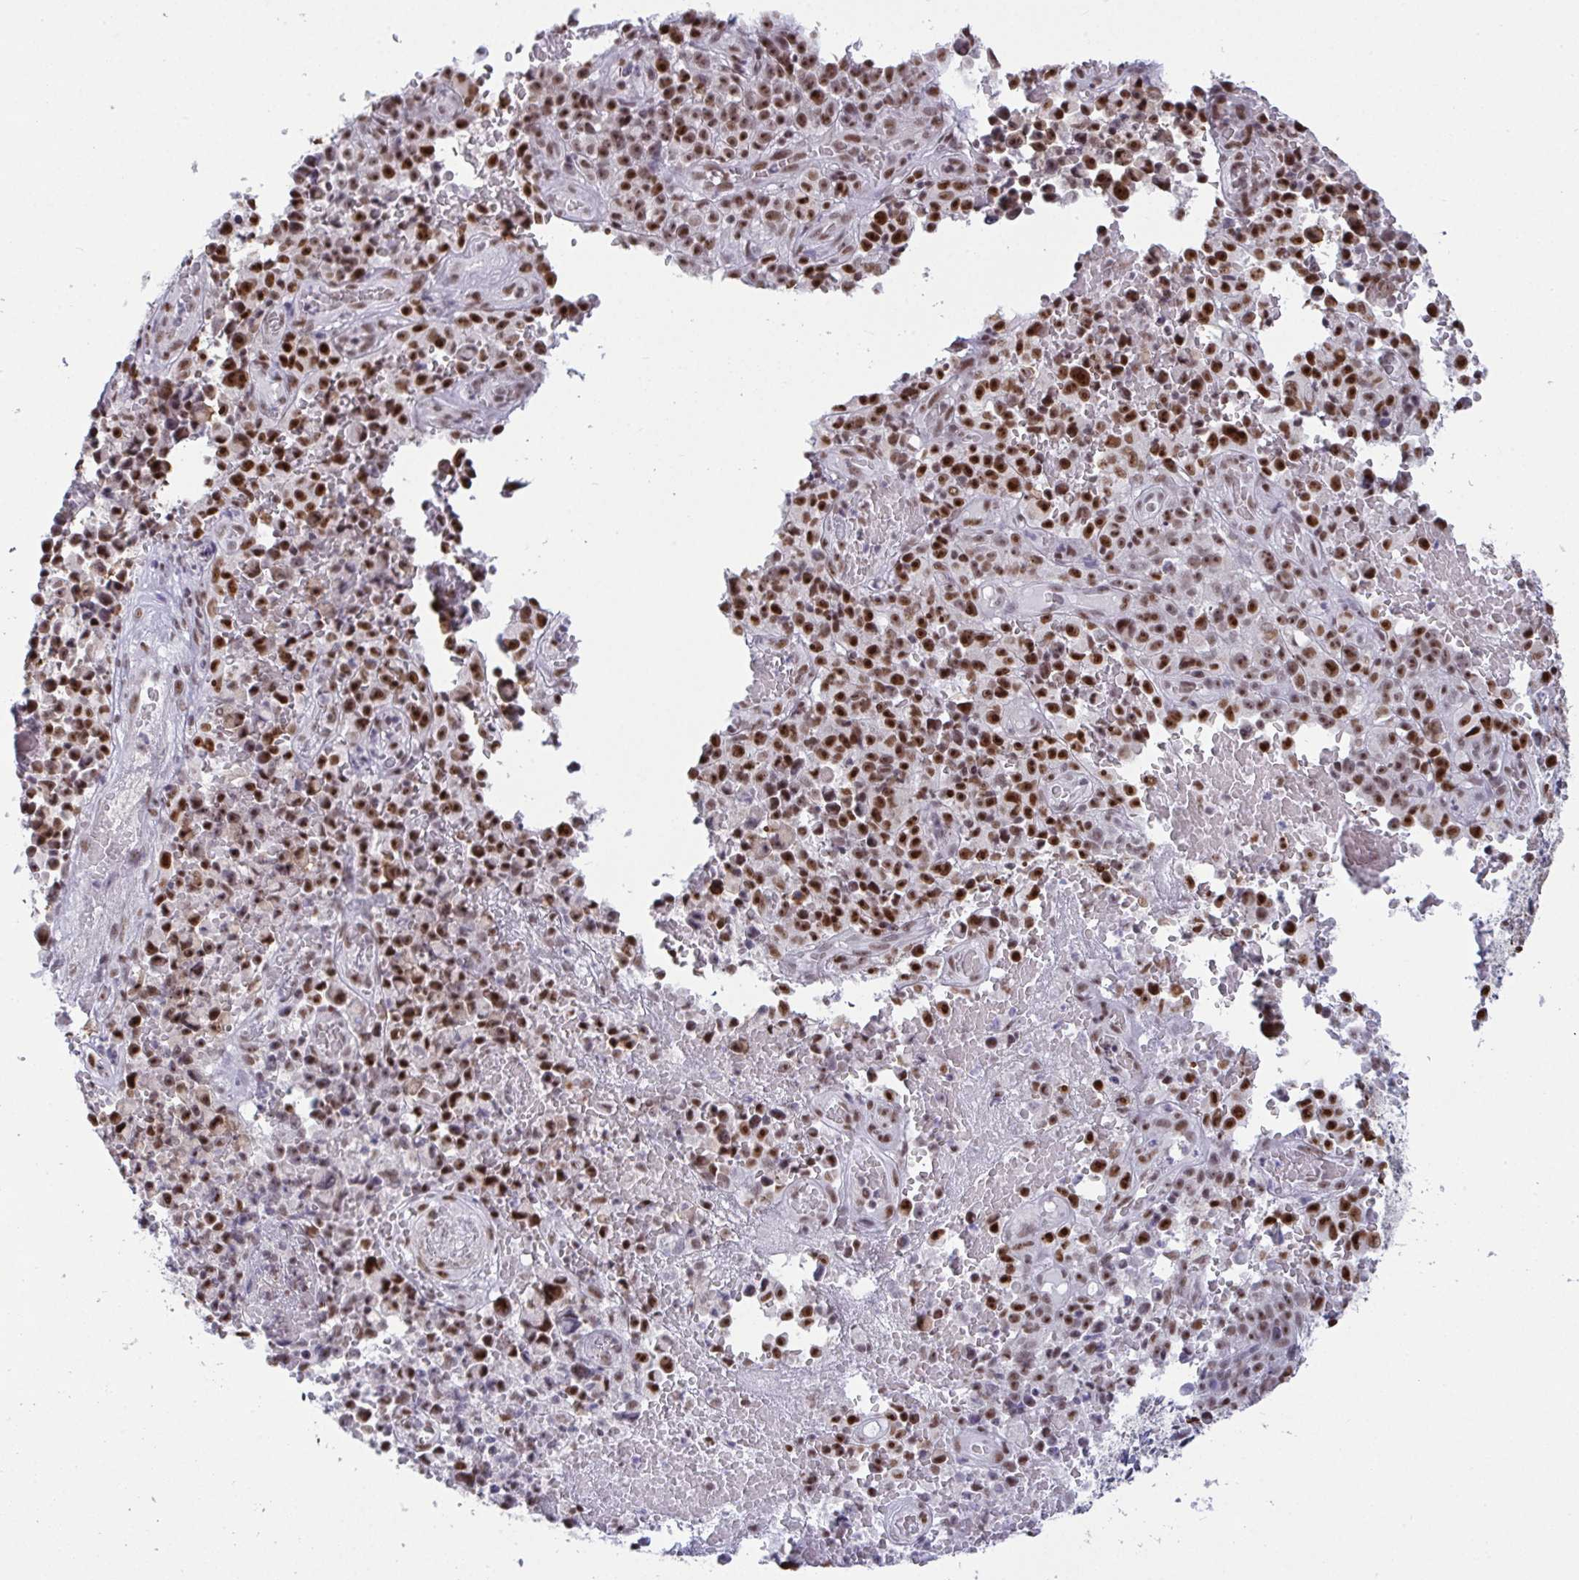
{"staining": {"intensity": "strong", "quantity": ">75%", "location": "nuclear"}, "tissue": "melanoma", "cell_type": "Tumor cells", "image_type": "cancer", "snomed": [{"axis": "morphology", "description": "Malignant melanoma, NOS"}, {"axis": "topography", "description": "Skin"}], "caption": "Immunohistochemical staining of melanoma demonstrates high levels of strong nuclear staining in approximately >75% of tumor cells. The staining is performed using DAB (3,3'-diaminobenzidine) brown chromogen to label protein expression. The nuclei are counter-stained blue using hematoxylin.", "gene": "SUPT16H", "patient": {"sex": "female", "age": 82}}